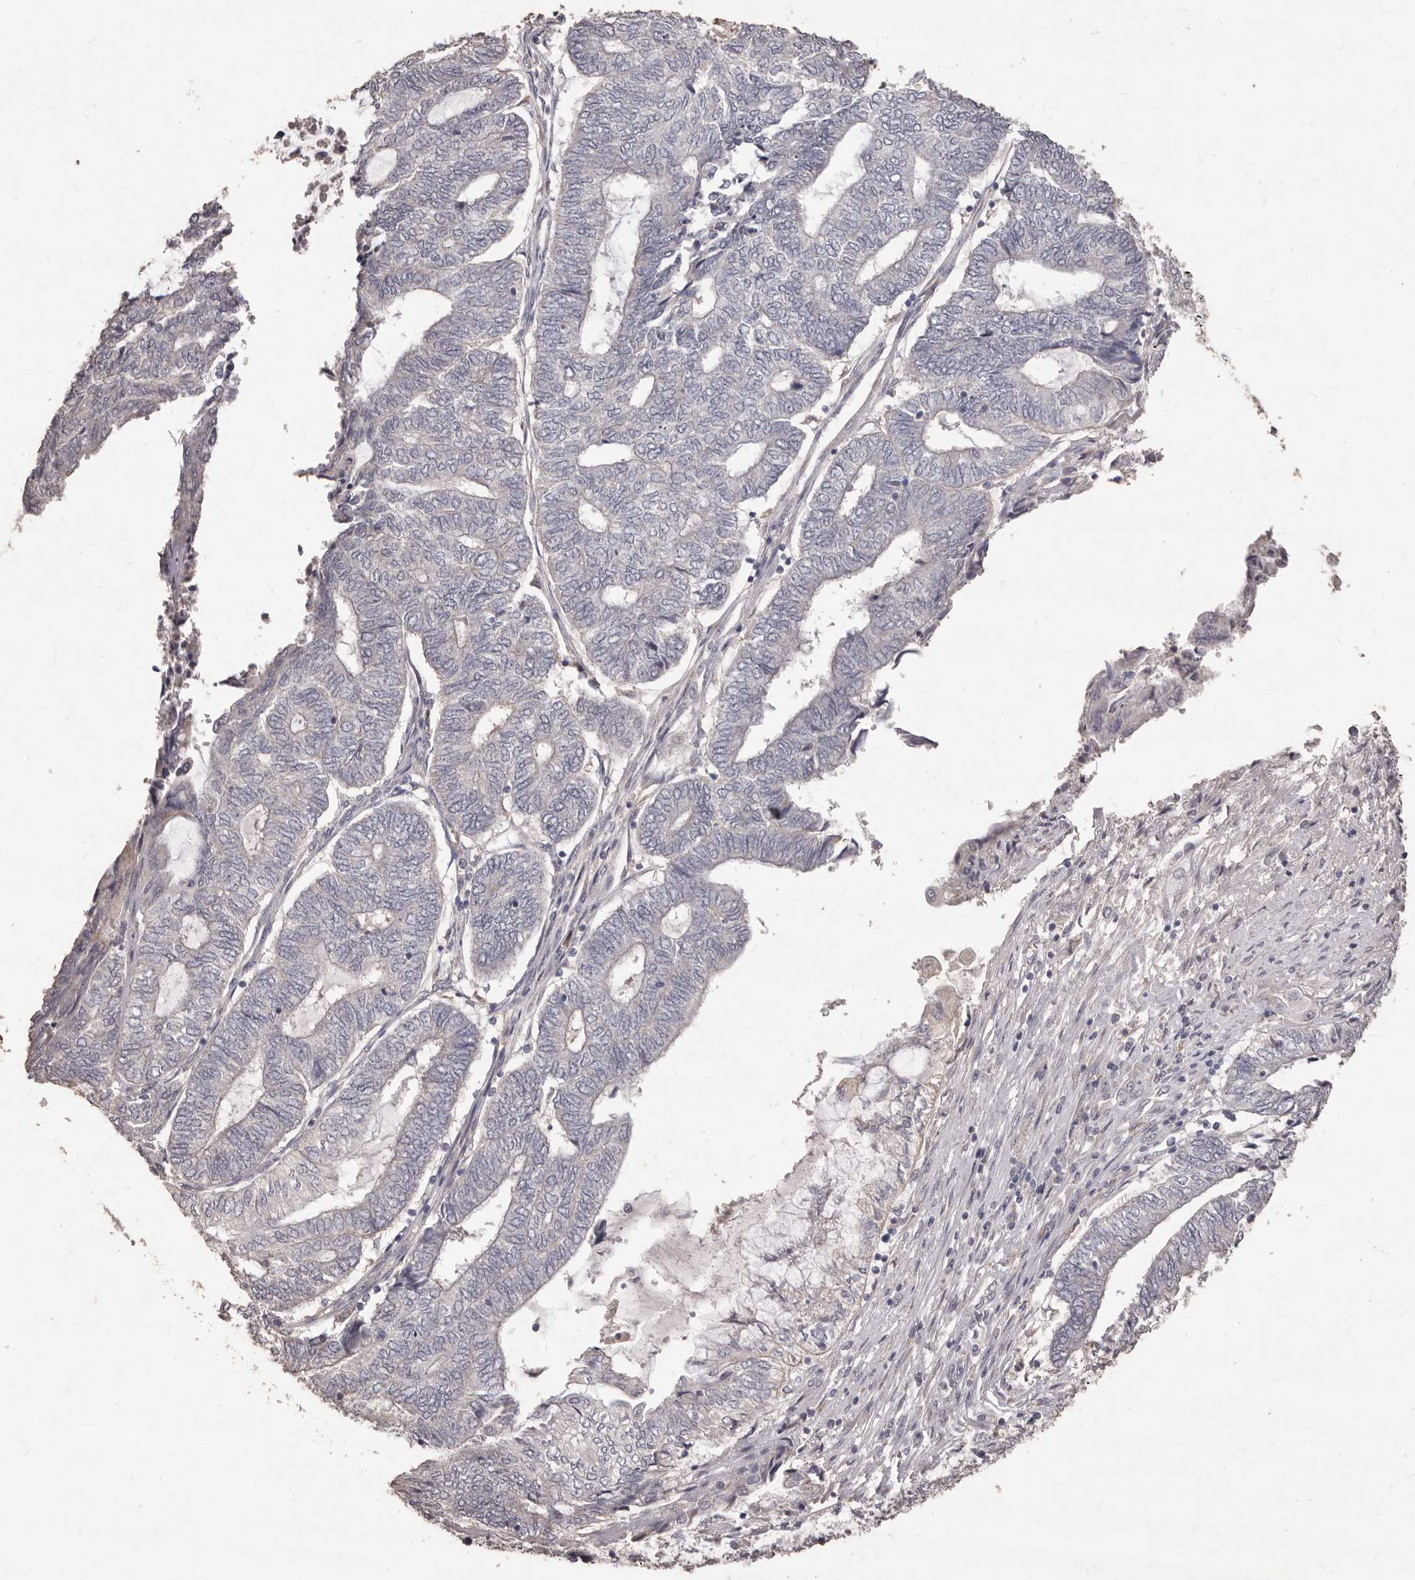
{"staining": {"intensity": "negative", "quantity": "none", "location": "none"}, "tissue": "endometrial cancer", "cell_type": "Tumor cells", "image_type": "cancer", "snomed": [{"axis": "morphology", "description": "Adenocarcinoma, NOS"}, {"axis": "topography", "description": "Uterus"}, {"axis": "topography", "description": "Endometrium"}], "caption": "Protein analysis of endometrial adenocarcinoma displays no significant staining in tumor cells.", "gene": "PRSS27", "patient": {"sex": "female", "age": 70}}